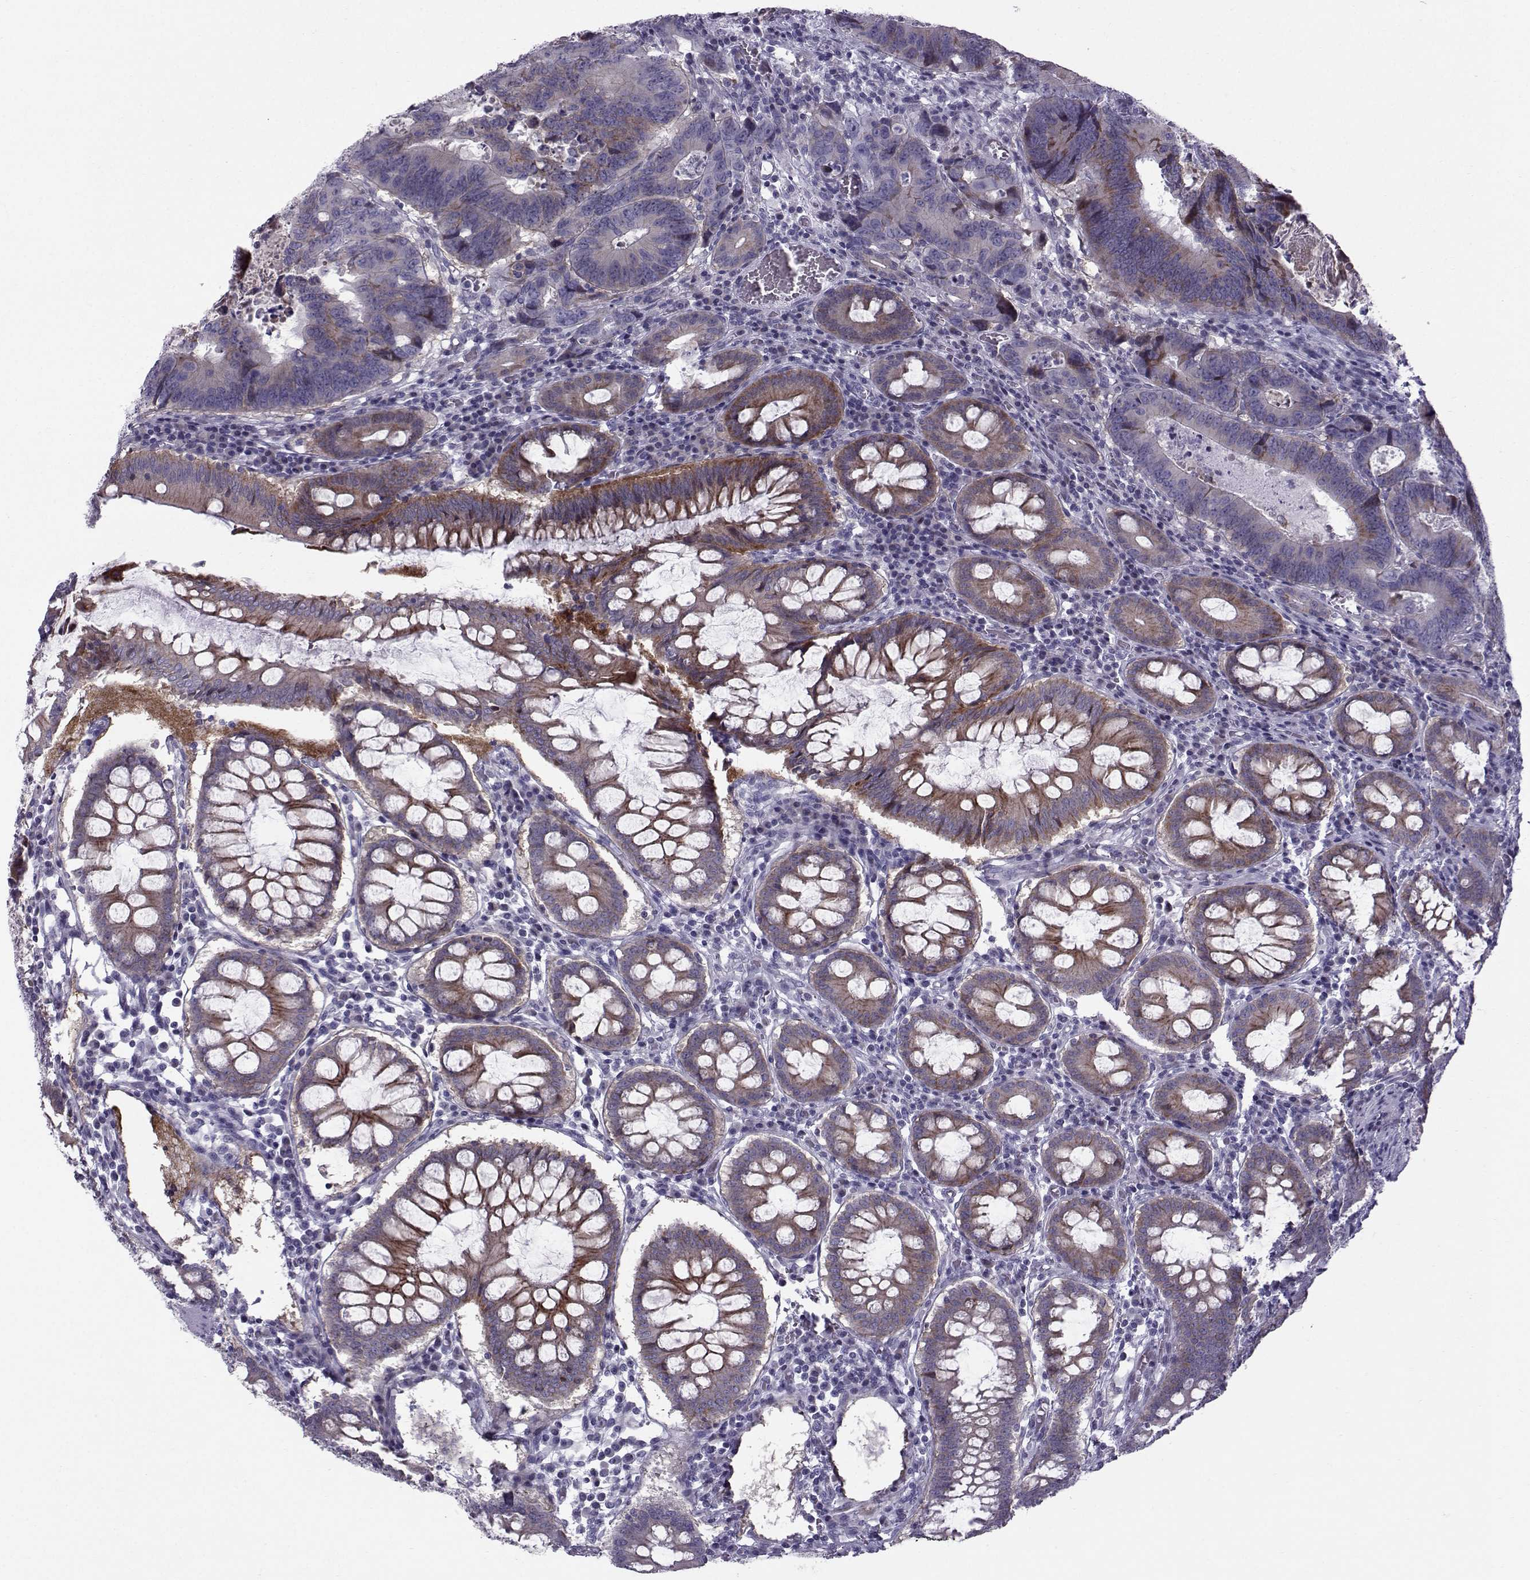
{"staining": {"intensity": "moderate", "quantity": "<25%", "location": "cytoplasmic/membranous"}, "tissue": "colorectal cancer", "cell_type": "Tumor cells", "image_type": "cancer", "snomed": [{"axis": "morphology", "description": "Adenocarcinoma, NOS"}, {"axis": "topography", "description": "Colon"}], "caption": "Immunohistochemistry of colorectal cancer exhibits low levels of moderate cytoplasmic/membranous positivity in approximately <25% of tumor cells. (DAB IHC, brown staining for protein, blue staining for nuclei).", "gene": "DMRT3", "patient": {"sex": "female", "age": 82}}